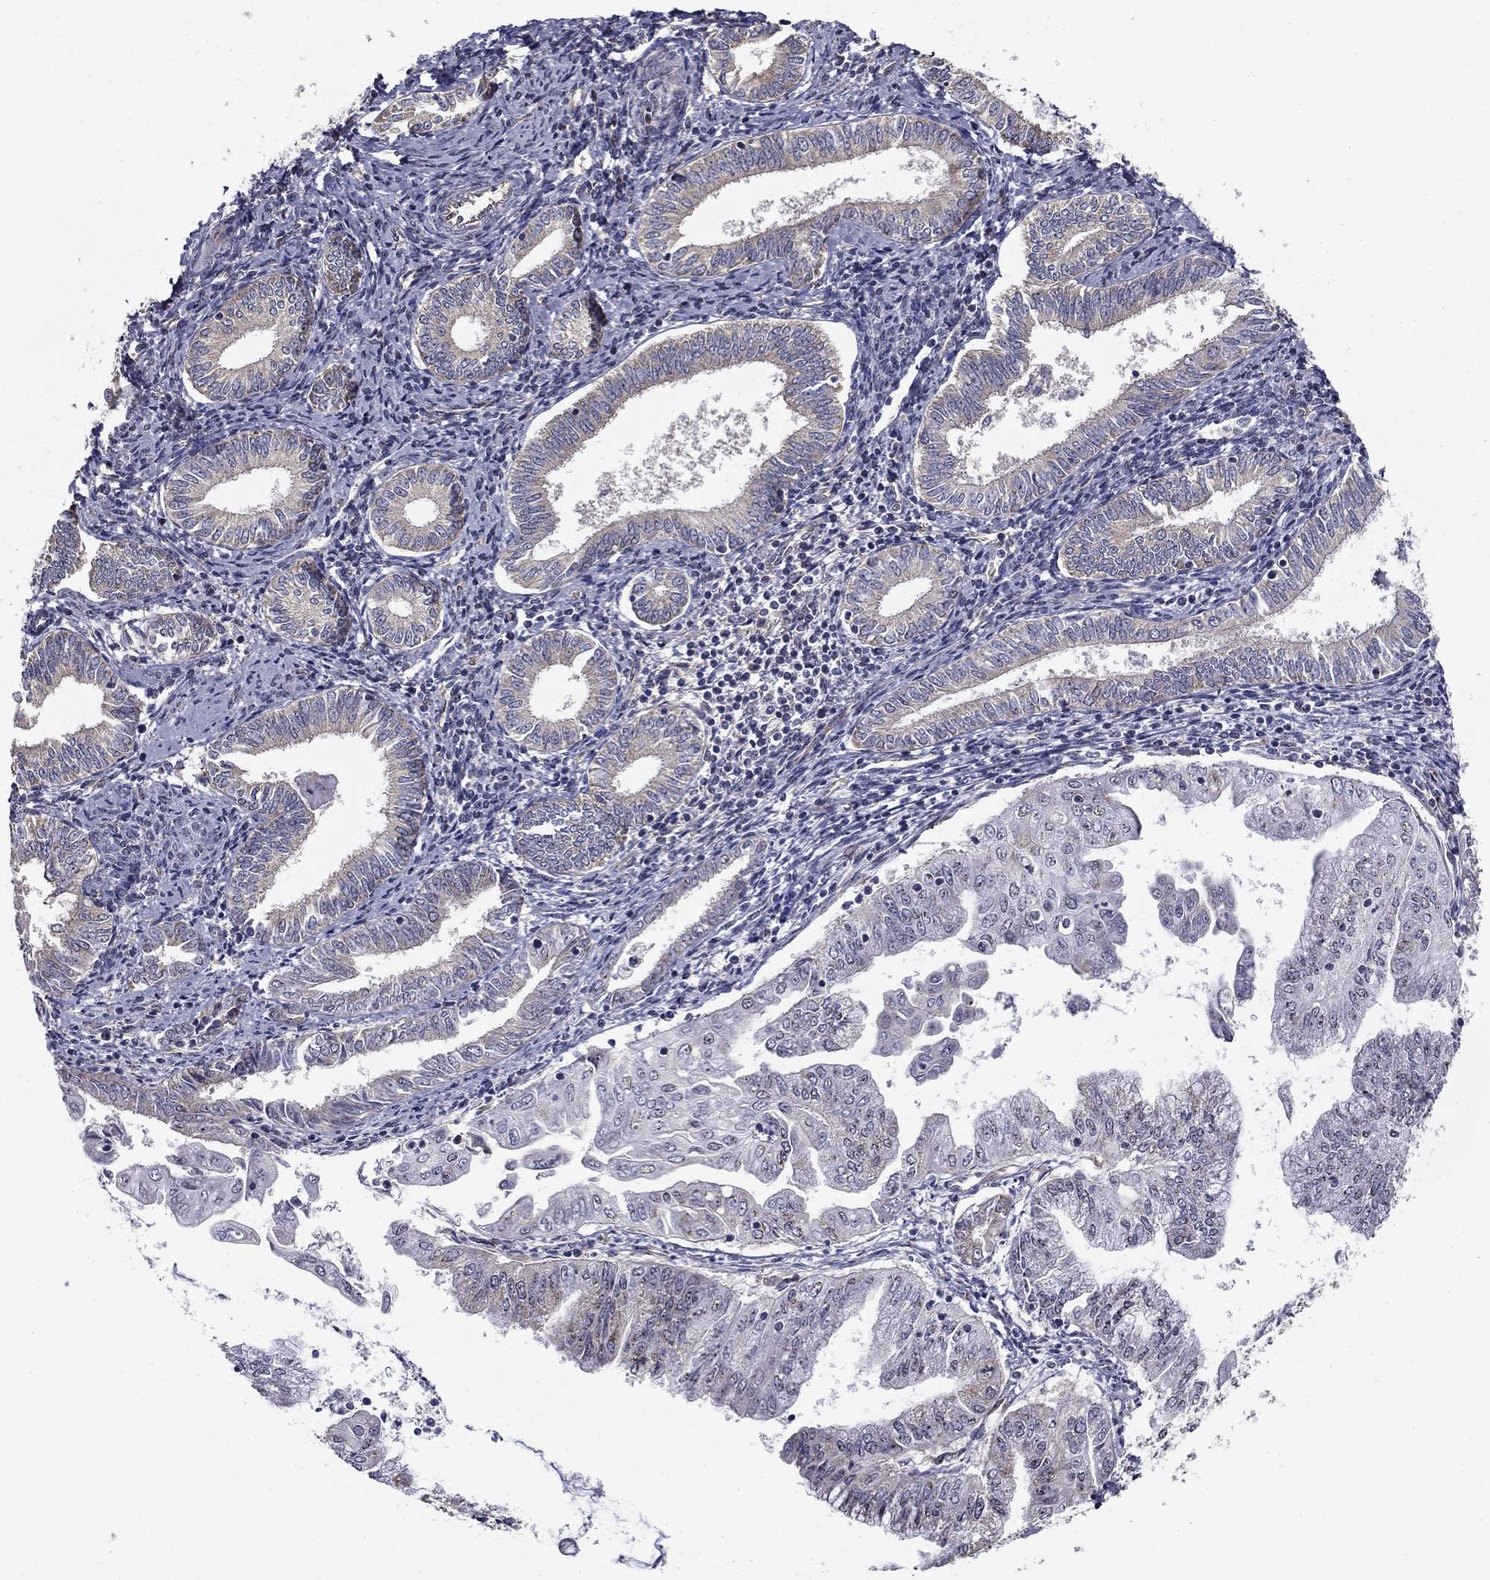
{"staining": {"intensity": "negative", "quantity": "none", "location": "none"}, "tissue": "endometrial cancer", "cell_type": "Tumor cells", "image_type": "cancer", "snomed": [{"axis": "morphology", "description": "Adenocarcinoma, NOS"}, {"axis": "topography", "description": "Endometrium"}], "caption": "An IHC histopathology image of endometrial cancer is shown. There is no staining in tumor cells of endometrial cancer. Brightfield microscopy of immunohistochemistry stained with DAB (3,3'-diaminobenzidine) (brown) and hematoxylin (blue), captured at high magnification.", "gene": "NKIRAS1", "patient": {"sex": "female", "age": 56}}